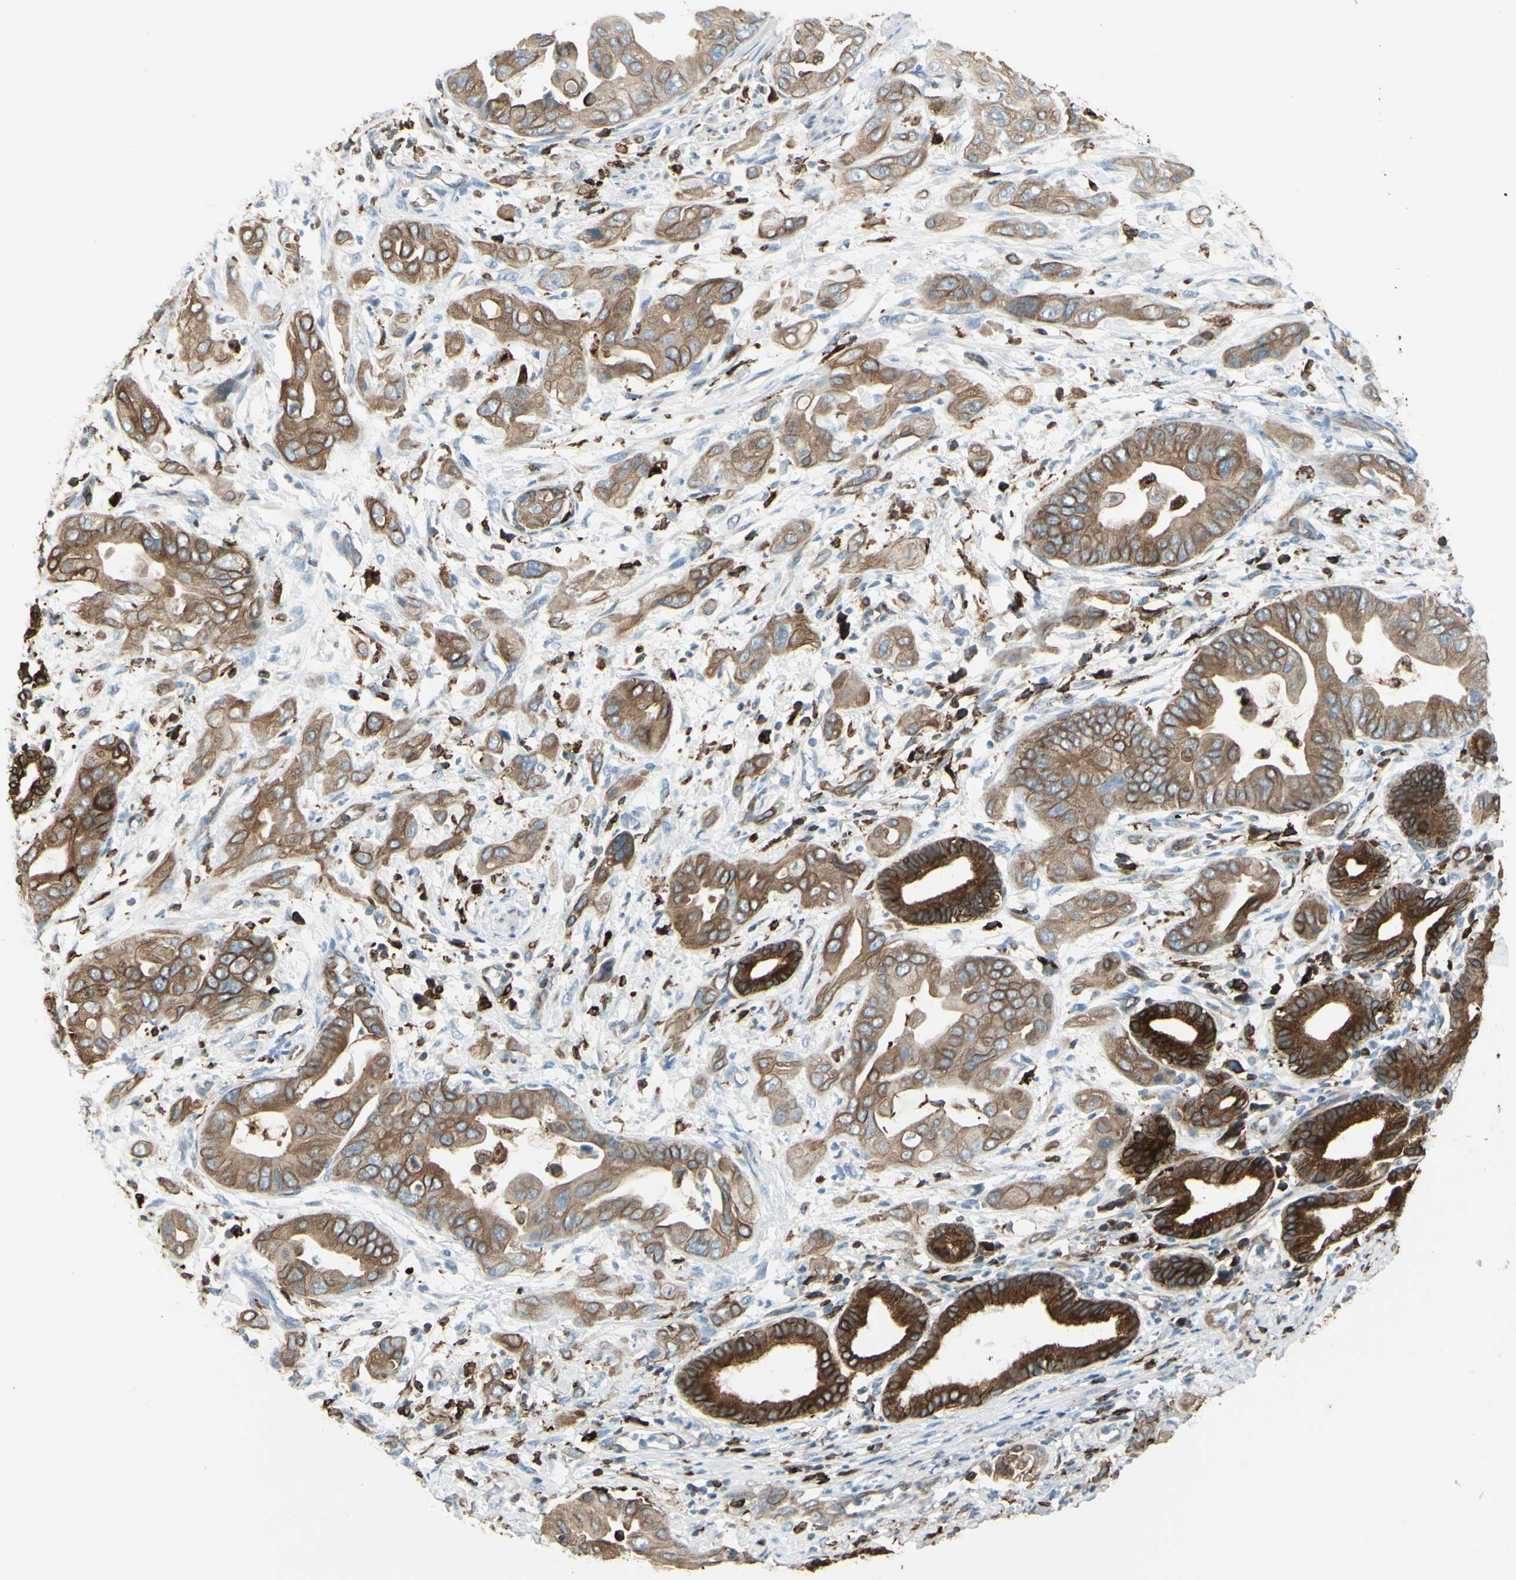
{"staining": {"intensity": "strong", "quantity": "25%-75%", "location": "cytoplasmic/membranous"}, "tissue": "pancreatic cancer", "cell_type": "Tumor cells", "image_type": "cancer", "snomed": [{"axis": "morphology", "description": "Adenocarcinoma, NOS"}, {"axis": "topography", "description": "Pancreas"}], "caption": "DAB (3,3'-diaminobenzidine) immunohistochemical staining of human adenocarcinoma (pancreatic) shows strong cytoplasmic/membranous protein staining in about 25%-75% of tumor cells.", "gene": "CD74", "patient": {"sex": "female", "age": 75}}